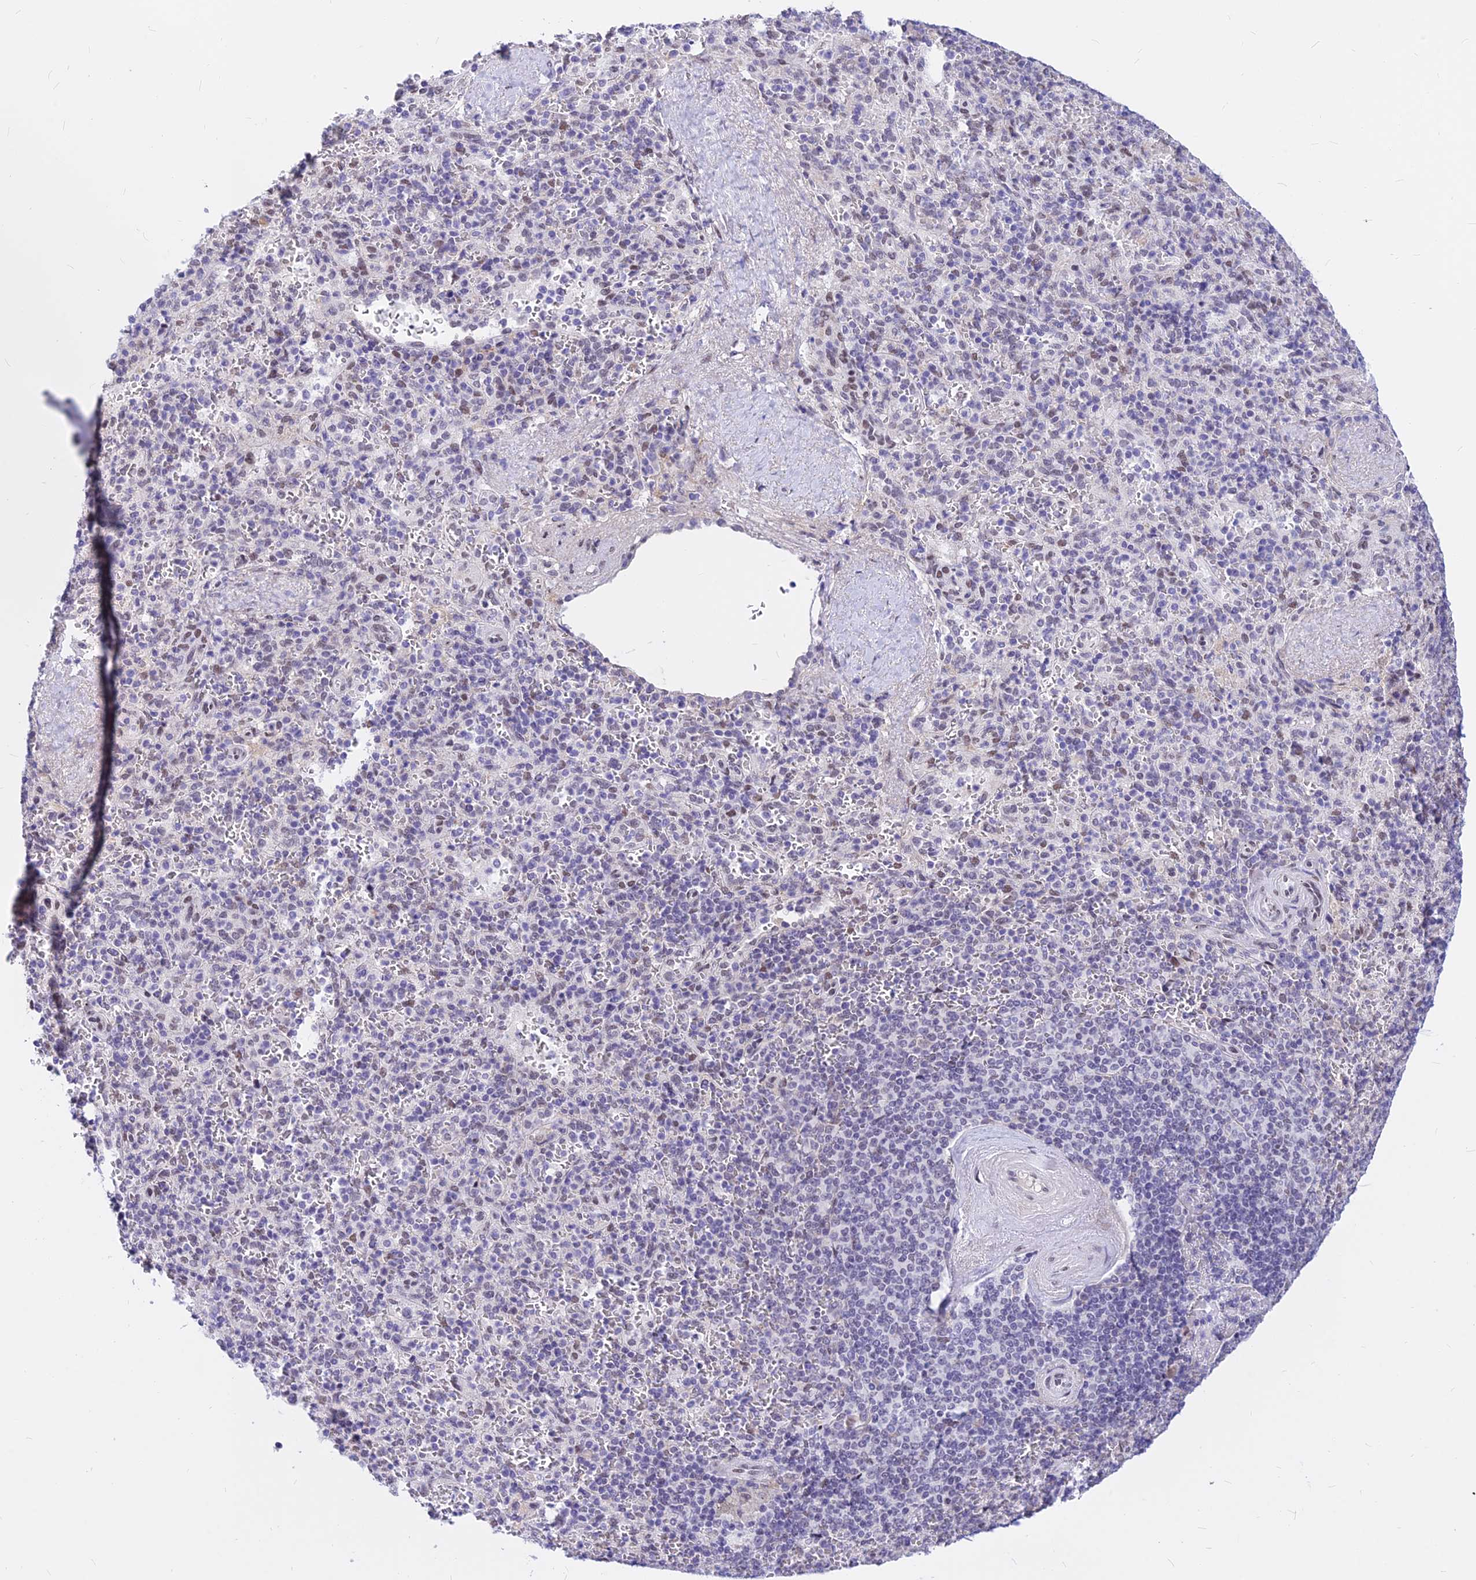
{"staining": {"intensity": "weak", "quantity": "<25%", "location": "nuclear"}, "tissue": "spleen", "cell_type": "Cells in red pulp", "image_type": "normal", "snomed": [{"axis": "morphology", "description": "Normal tissue, NOS"}, {"axis": "topography", "description": "Spleen"}], "caption": "Immunohistochemical staining of benign human spleen demonstrates no significant positivity in cells in red pulp.", "gene": "KCTD13", "patient": {"sex": "male", "age": 82}}